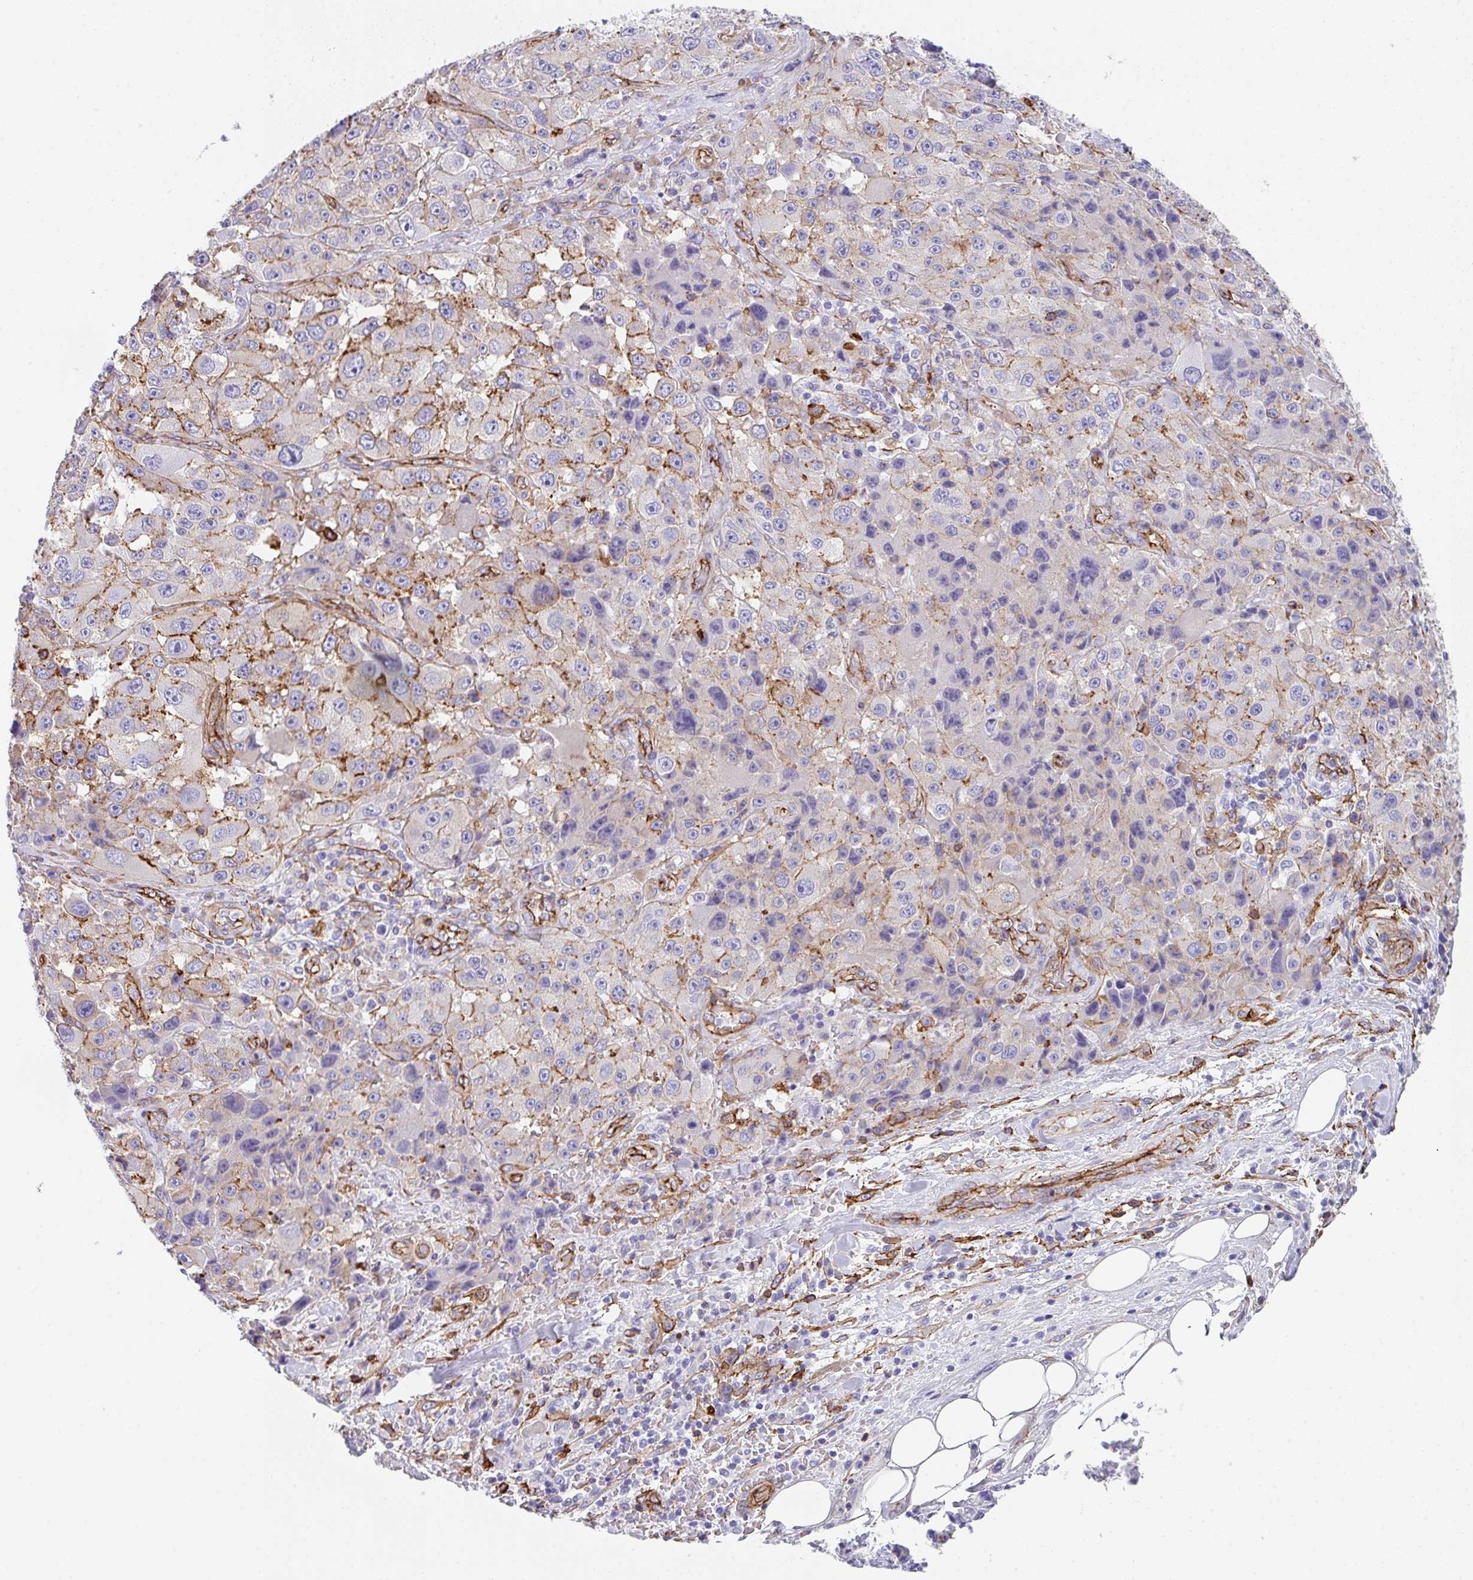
{"staining": {"intensity": "moderate", "quantity": "<25%", "location": "cytoplasmic/membranous"}, "tissue": "melanoma", "cell_type": "Tumor cells", "image_type": "cancer", "snomed": [{"axis": "morphology", "description": "Malignant melanoma, Metastatic site"}, {"axis": "topography", "description": "Lymph node"}], "caption": "A brown stain labels moderate cytoplasmic/membranous expression of a protein in melanoma tumor cells.", "gene": "DBN1", "patient": {"sex": "male", "age": 62}}